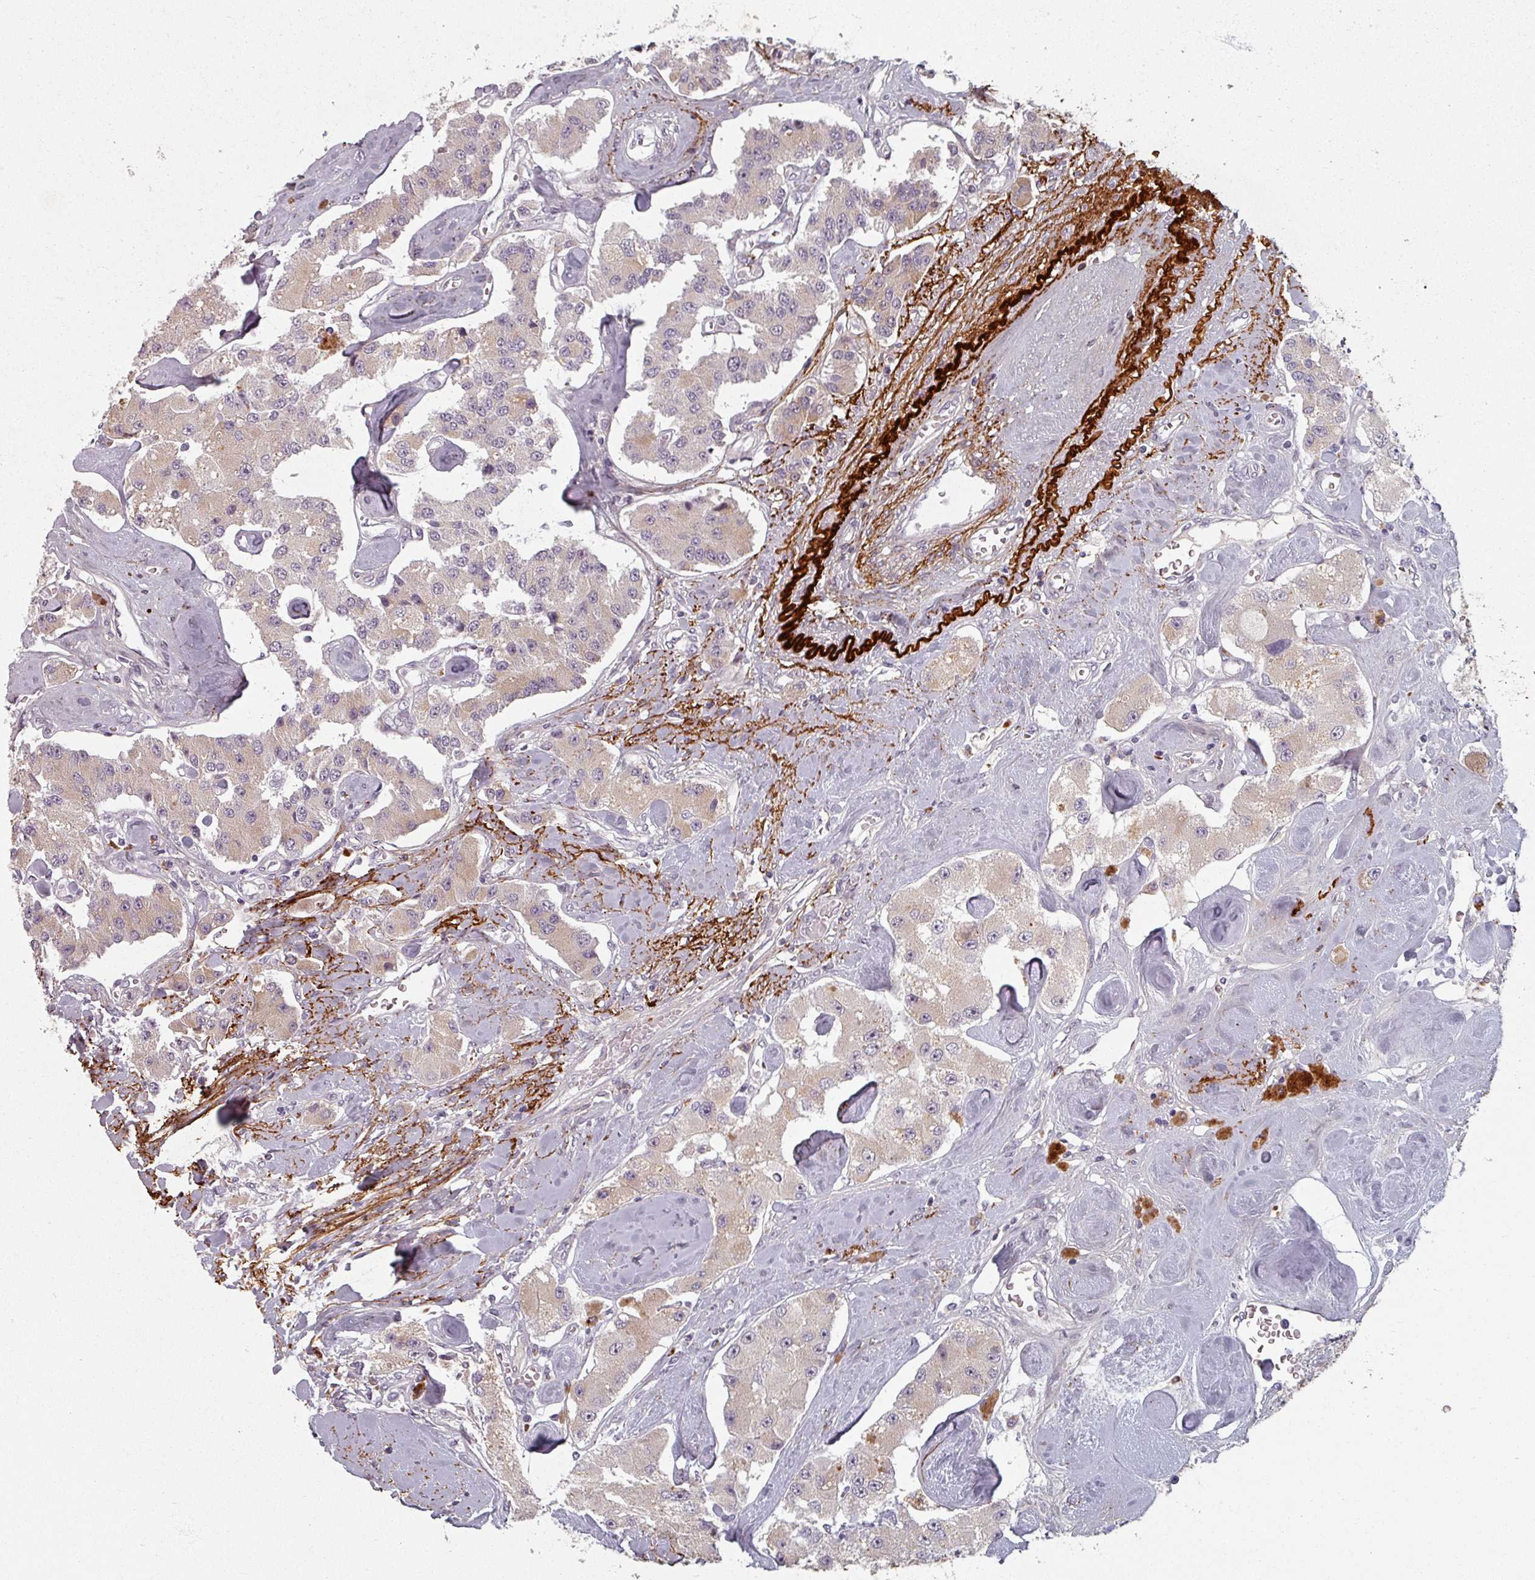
{"staining": {"intensity": "weak", "quantity": "25%-75%", "location": "cytoplasmic/membranous"}, "tissue": "carcinoid", "cell_type": "Tumor cells", "image_type": "cancer", "snomed": [{"axis": "morphology", "description": "Carcinoid, malignant, NOS"}, {"axis": "topography", "description": "Pancreas"}], "caption": "A photomicrograph of carcinoid stained for a protein shows weak cytoplasmic/membranous brown staining in tumor cells.", "gene": "CYB5RL", "patient": {"sex": "male", "age": 41}}